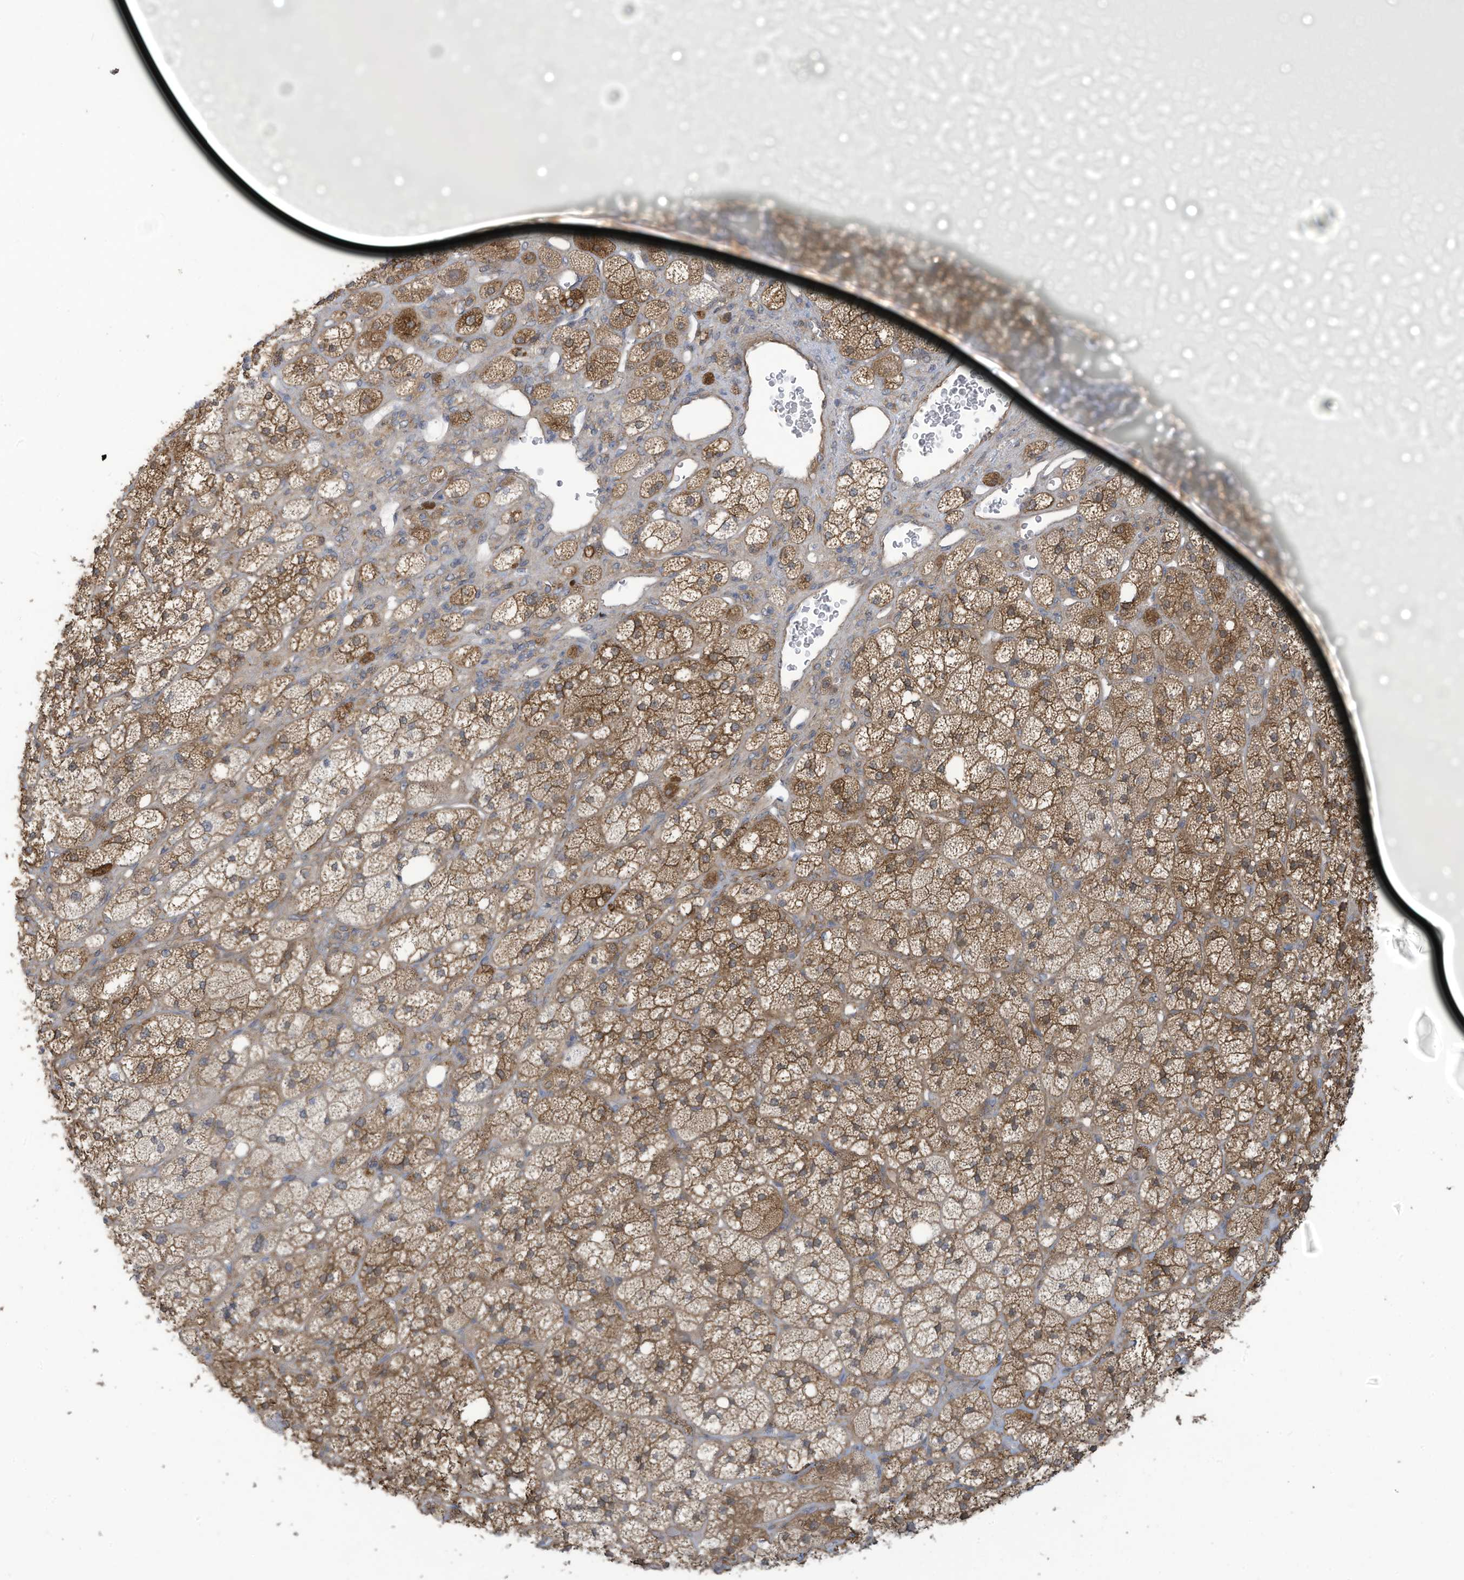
{"staining": {"intensity": "strong", "quantity": "25%-75%", "location": "cytoplasmic/membranous"}, "tissue": "adrenal gland", "cell_type": "Glandular cells", "image_type": "normal", "snomed": [{"axis": "morphology", "description": "Normal tissue, NOS"}, {"axis": "topography", "description": "Adrenal gland"}], "caption": "This histopathology image shows IHC staining of unremarkable human adrenal gland, with high strong cytoplasmic/membranous staining in about 25%-75% of glandular cells.", "gene": "ADI1", "patient": {"sex": "male", "age": 61}}